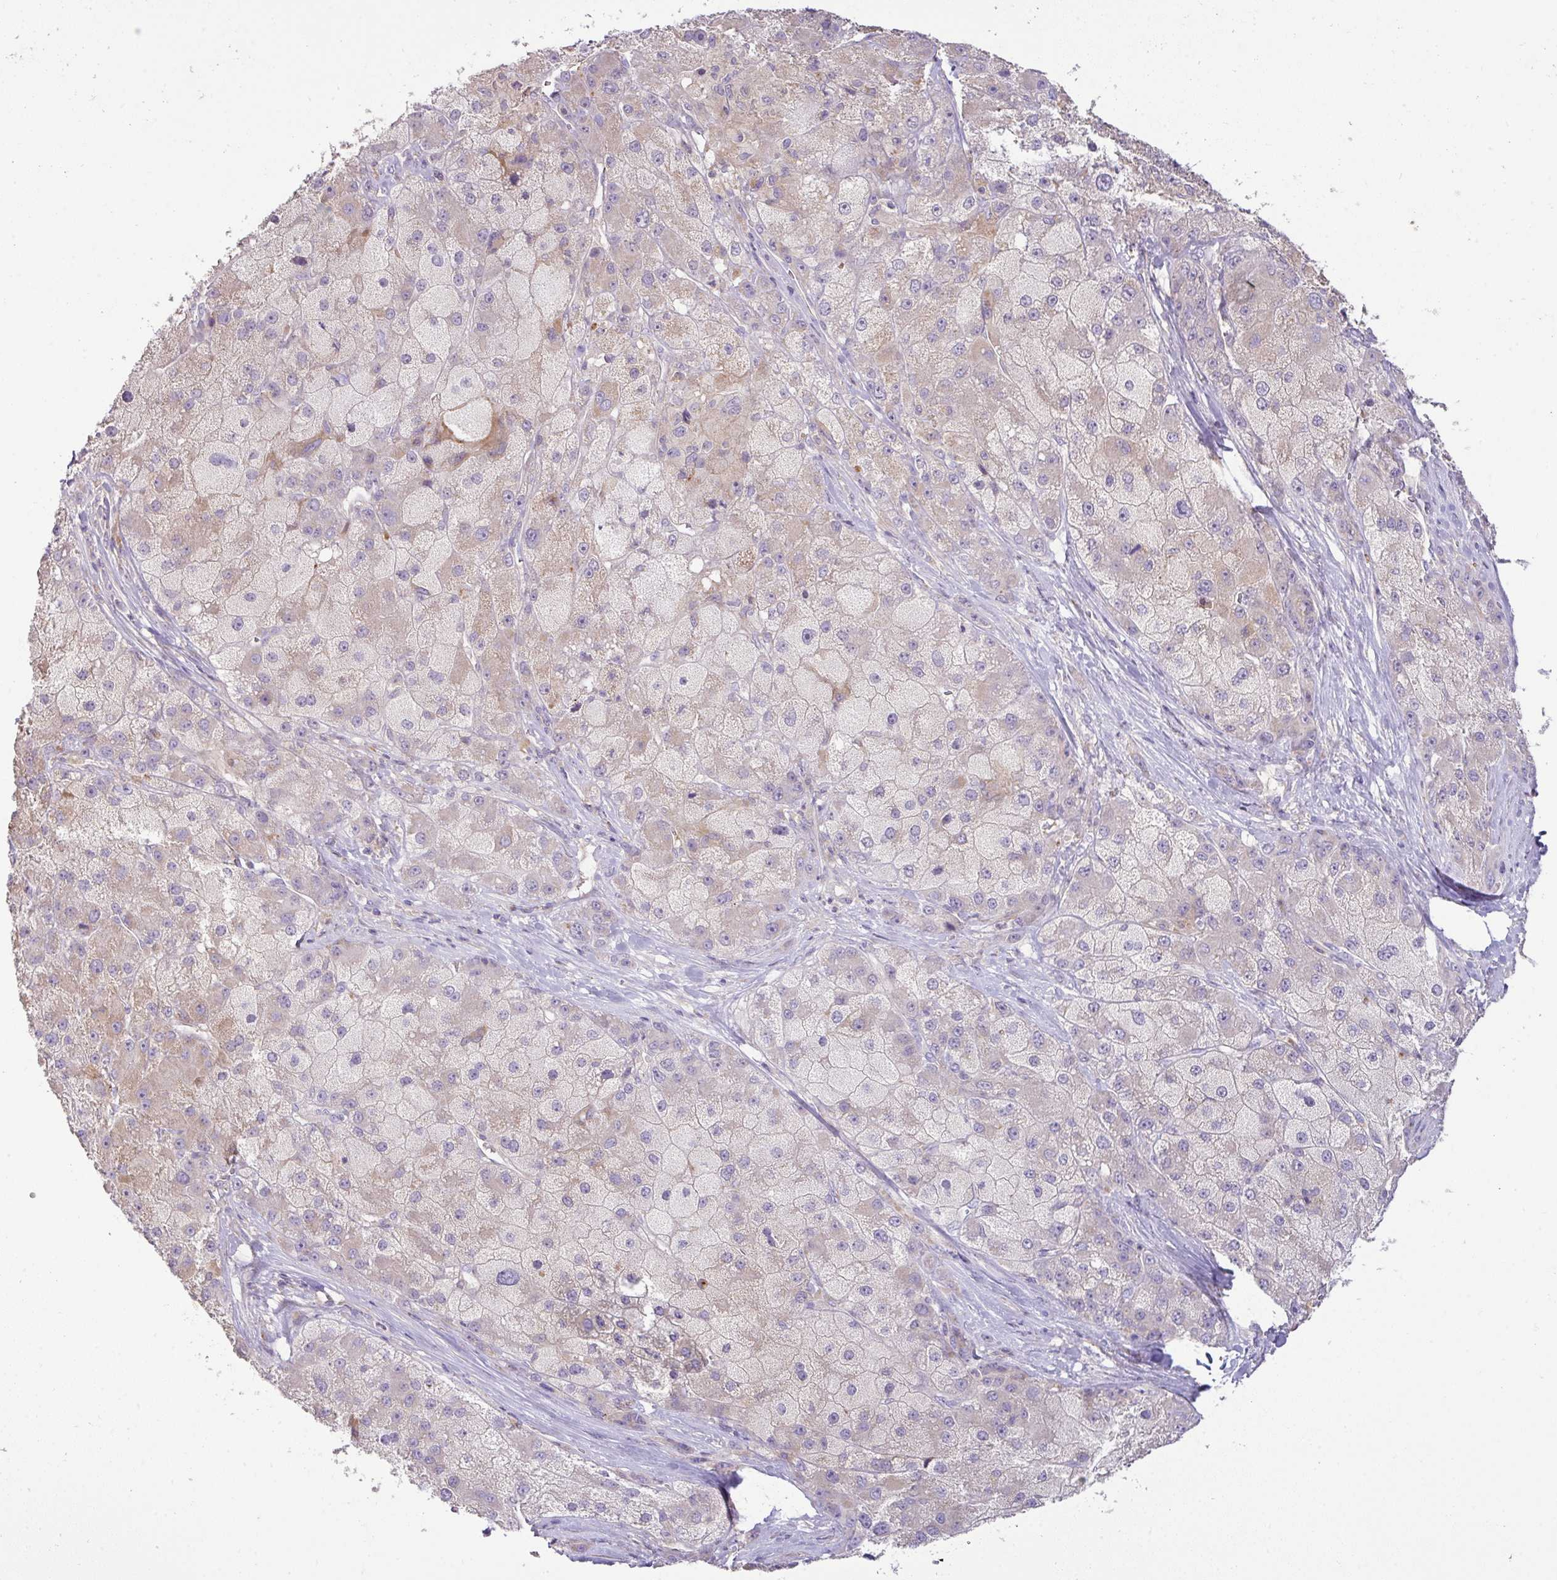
{"staining": {"intensity": "moderate", "quantity": "<25%", "location": "cytoplasmic/membranous"}, "tissue": "liver cancer", "cell_type": "Tumor cells", "image_type": "cancer", "snomed": [{"axis": "morphology", "description": "Carcinoma, Hepatocellular, NOS"}, {"axis": "topography", "description": "Liver"}], "caption": "Approximately <25% of tumor cells in liver hepatocellular carcinoma demonstrate moderate cytoplasmic/membranous protein staining as visualized by brown immunohistochemical staining.", "gene": "HOXC13", "patient": {"sex": "male", "age": 67}}